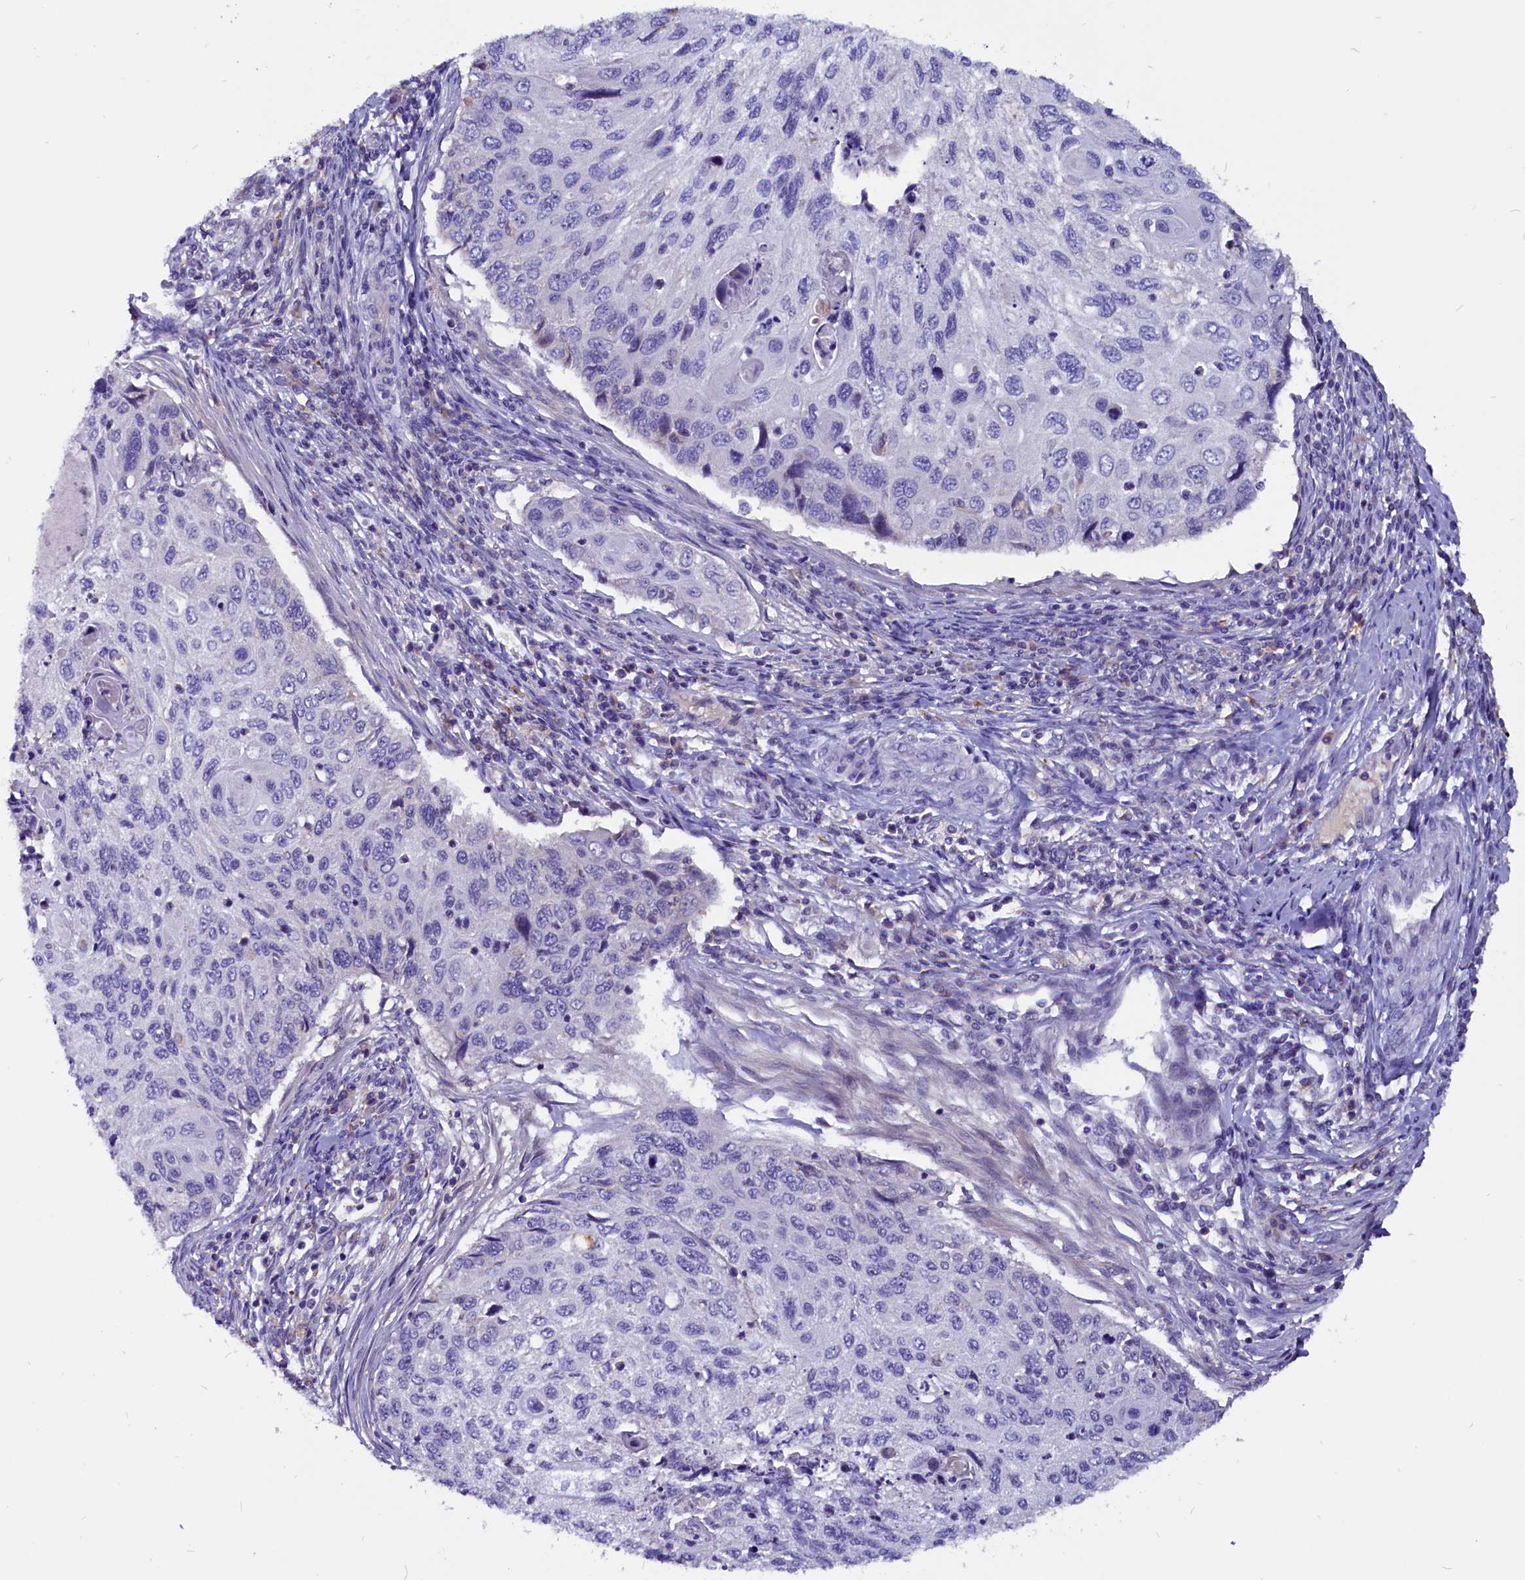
{"staining": {"intensity": "negative", "quantity": "none", "location": "none"}, "tissue": "cervical cancer", "cell_type": "Tumor cells", "image_type": "cancer", "snomed": [{"axis": "morphology", "description": "Squamous cell carcinoma, NOS"}, {"axis": "topography", "description": "Cervix"}], "caption": "An IHC photomicrograph of cervical cancer is shown. There is no staining in tumor cells of cervical cancer.", "gene": "CCBE1", "patient": {"sex": "female", "age": 70}}